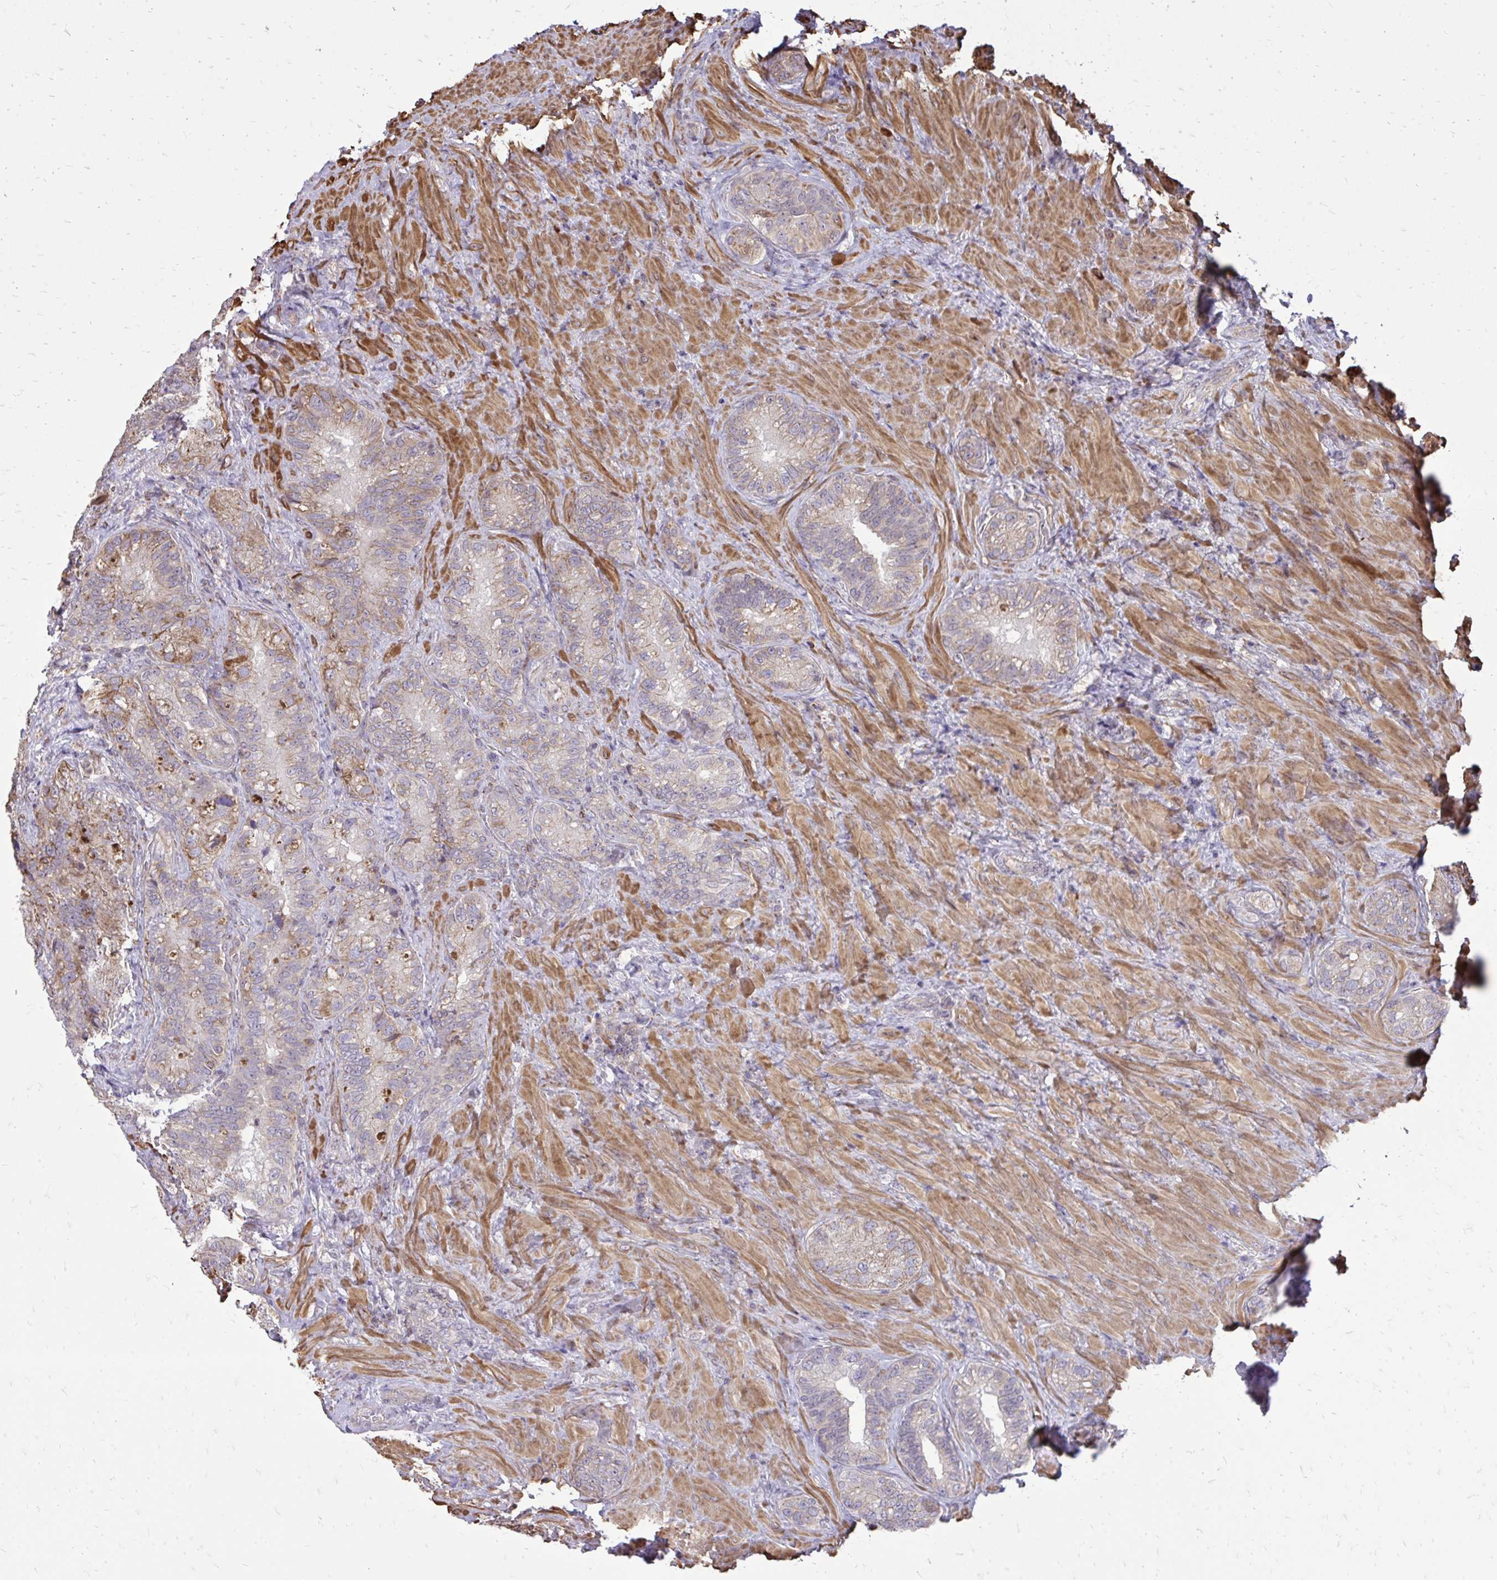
{"staining": {"intensity": "moderate", "quantity": "25%-75%", "location": "cytoplasmic/membranous"}, "tissue": "seminal vesicle", "cell_type": "Glandular cells", "image_type": "normal", "snomed": [{"axis": "morphology", "description": "Normal tissue, NOS"}, {"axis": "topography", "description": "Seminal veicle"}], "caption": "About 25%-75% of glandular cells in unremarkable human seminal vesicle reveal moderate cytoplasmic/membranous protein positivity as visualized by brown immunohistochemical staining.", "gene": "SLC7A5", "patient": {"sex": "male", "age": 68}}